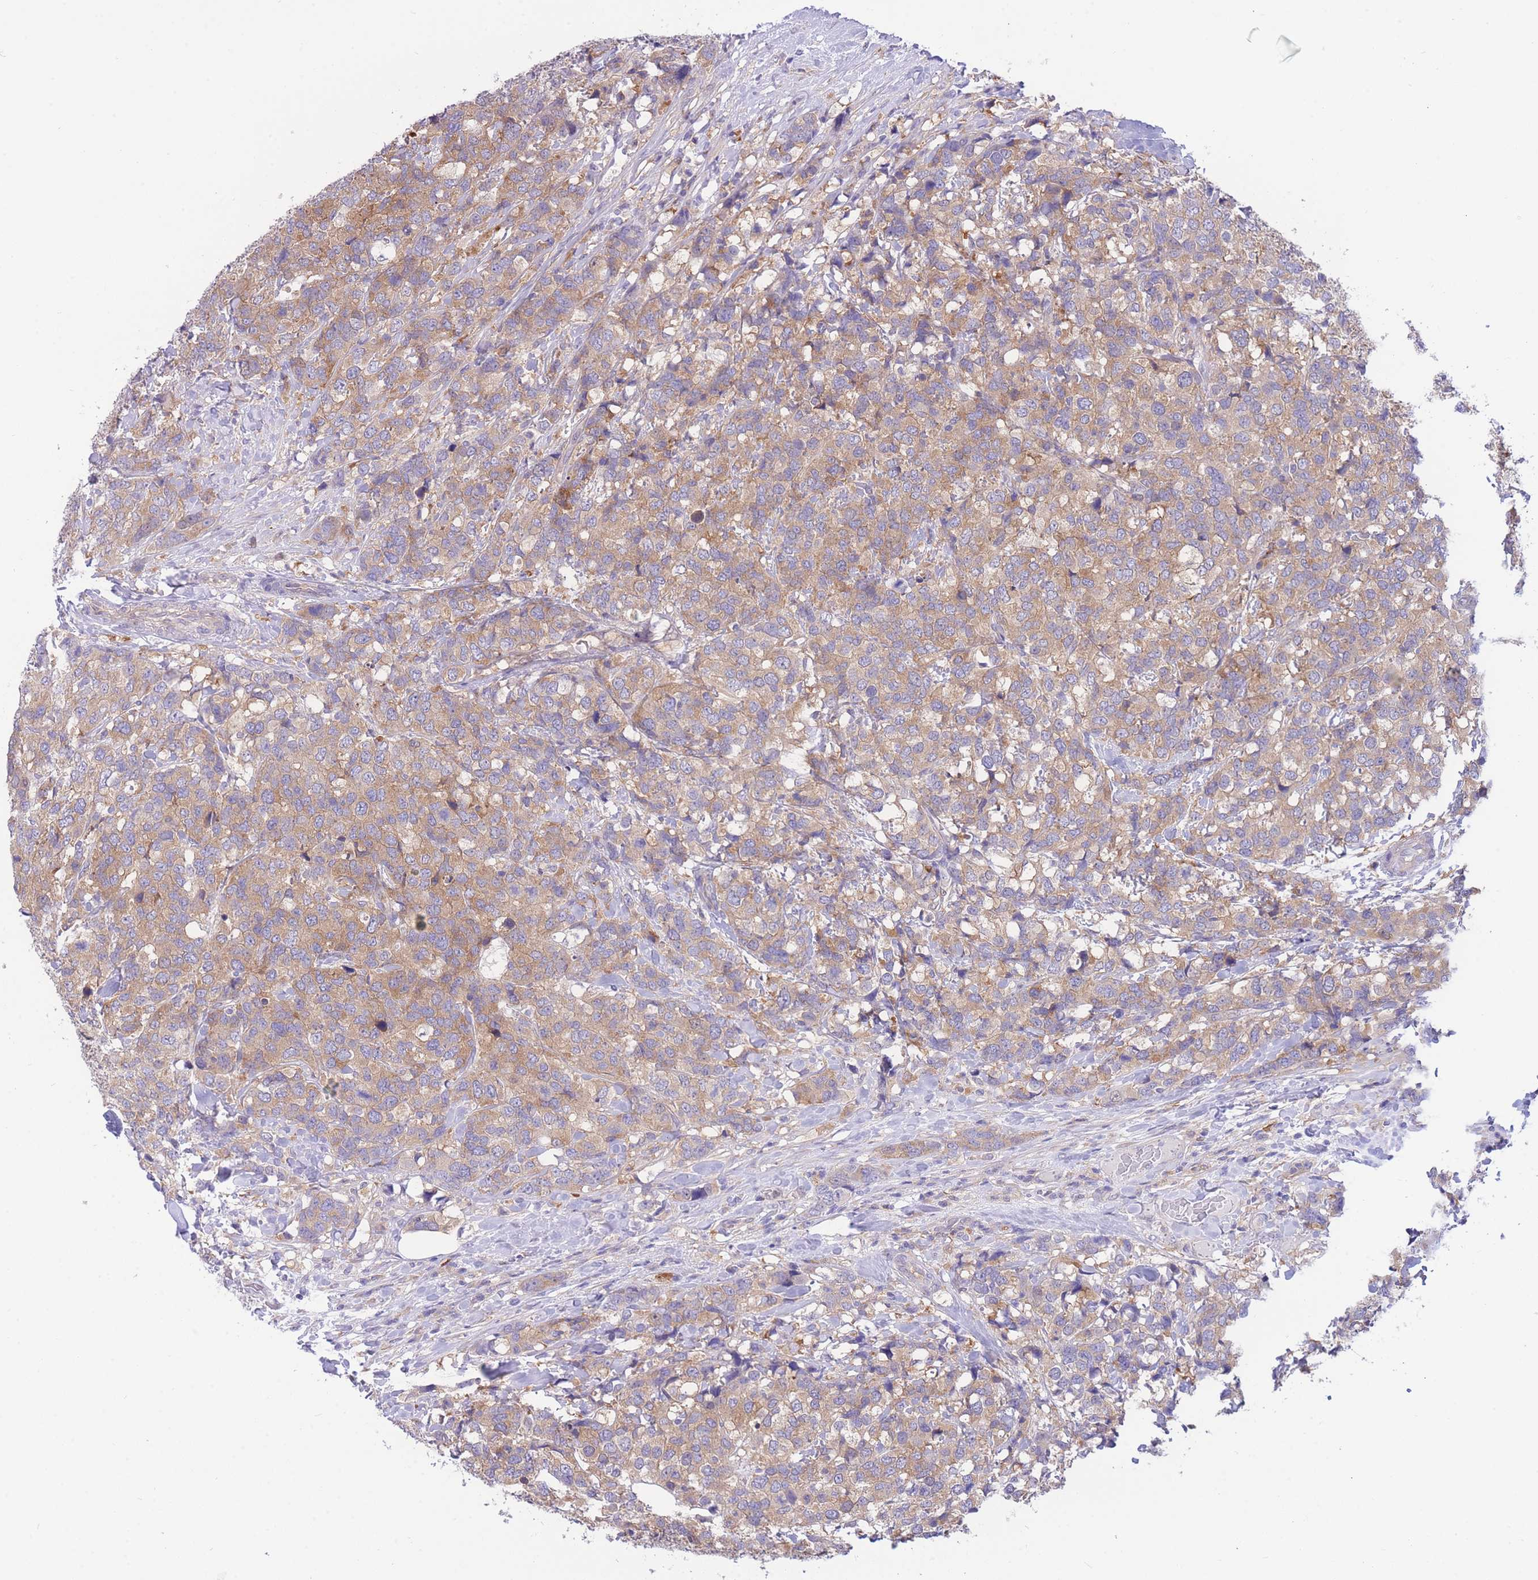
{"staining": {"intensity": "moderate", "quantity": ">75%", "location": "cytoplasmic/membranous"}, "tissue": "breast cancer", "cell_type": "Tumor cells", "image_type": "cancer", "snomed": [{"axis": "morphology", "description": "Lobular carcinoma"}, {"axis": "topography", "description": "Breast"}], "caption": "Immunohistochemical staining of human breast lobular carcinoma reveals moderate cytoplasmic/membranous protein expression in about >75% of tumor cells.", "gene": "NAMPT", "patient": {"sex": "female", "age": 59}}